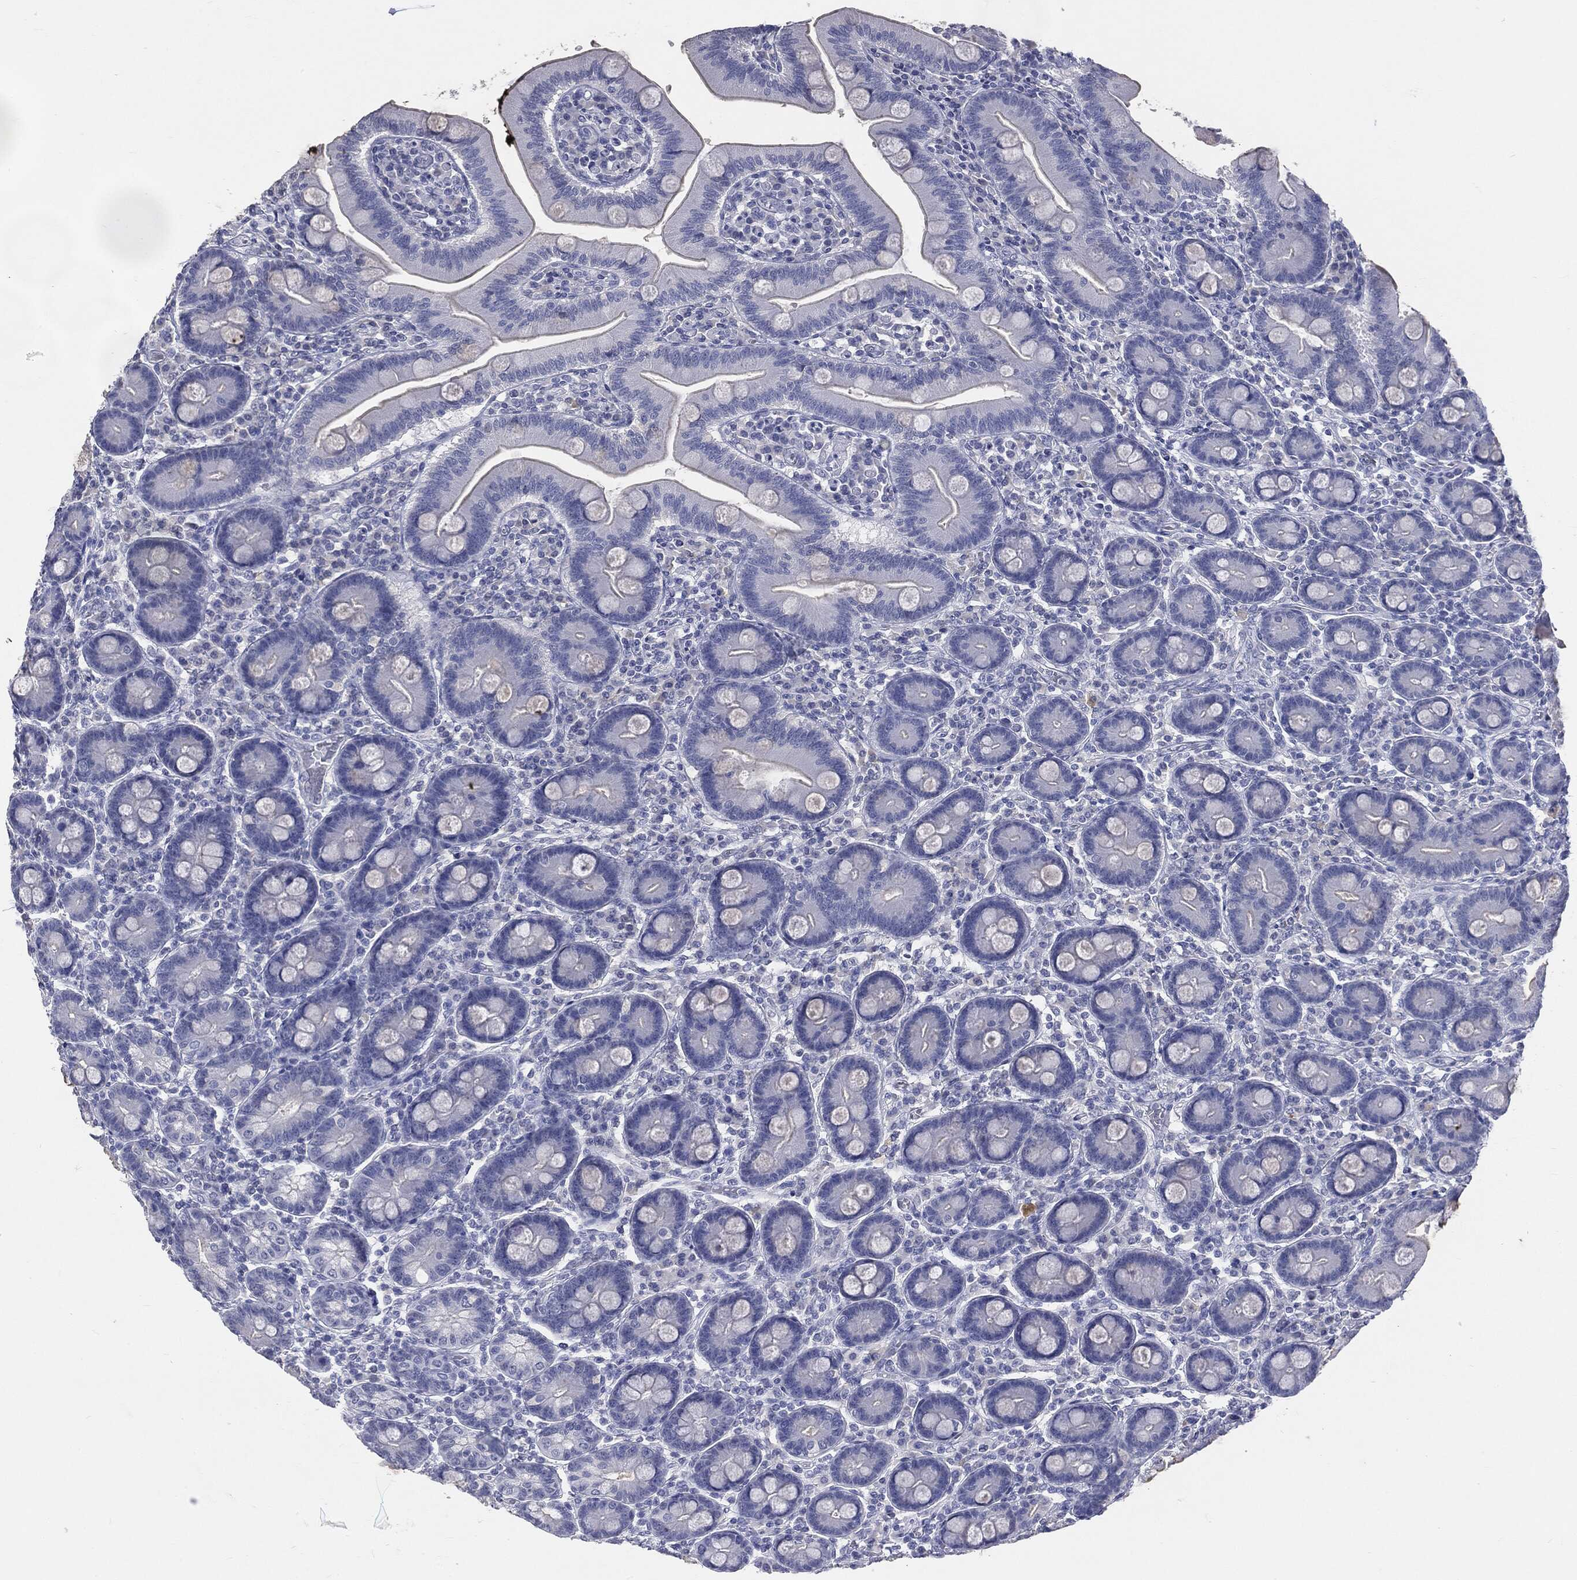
{"staining": {"intensity": "negative", "quantity": "none", "location": "none"}, "tissue": "duodenum", "cell_type": "Glandular cells", "image_type": "normal", "snomed": [{"axis": "morphology", "description": "Normal tissue, NOS"}, {"axis": "topography", "description": "Duodenum"}], "caption": "Immunohistochemistry micrograph of benign duodenum: duodenum stained with DAB demonstrates no significant protein expression in glandular cells.", "gene": "TSHB", "patient": {"sex": "male", "age": 59}}